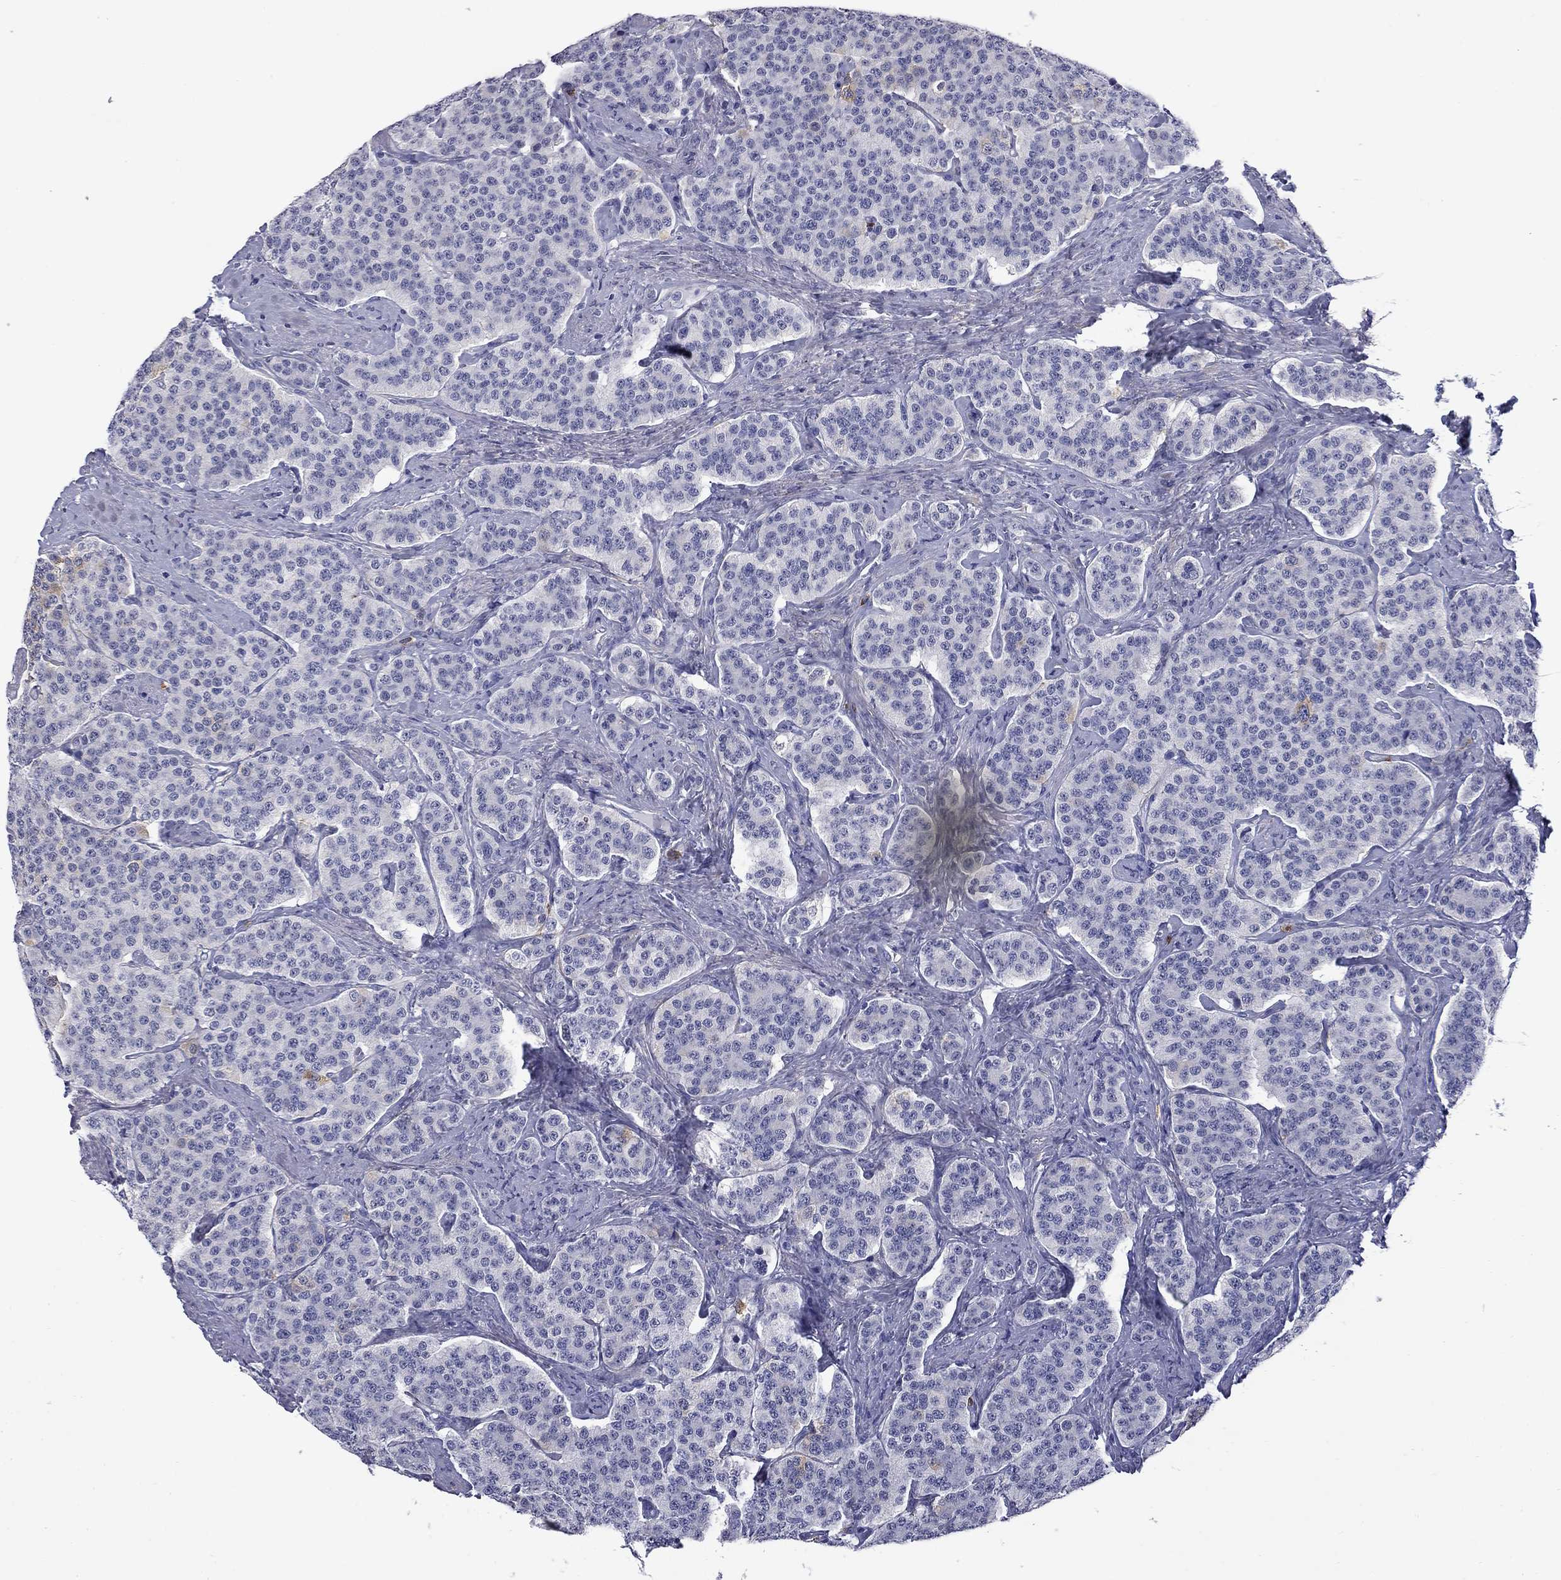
{"staining": {"intensity": "negative", "quantity": "none", "location": "none"}, "tissue": "carcinoid", "cell_type": "Tumor cells", "image_type": "cancer", "snomed": [{"axis": "morphology", "description": "Carcinoid, malignant, NOS"}, {"axis": "topography", "description": "Small intestine"}], "caption": "Histopathology image shows no significant protein expression in tumor cells of carcinoid (malignant).", "gene": "BCL2L14", "patient": {"sex": "female", "age": 58}}